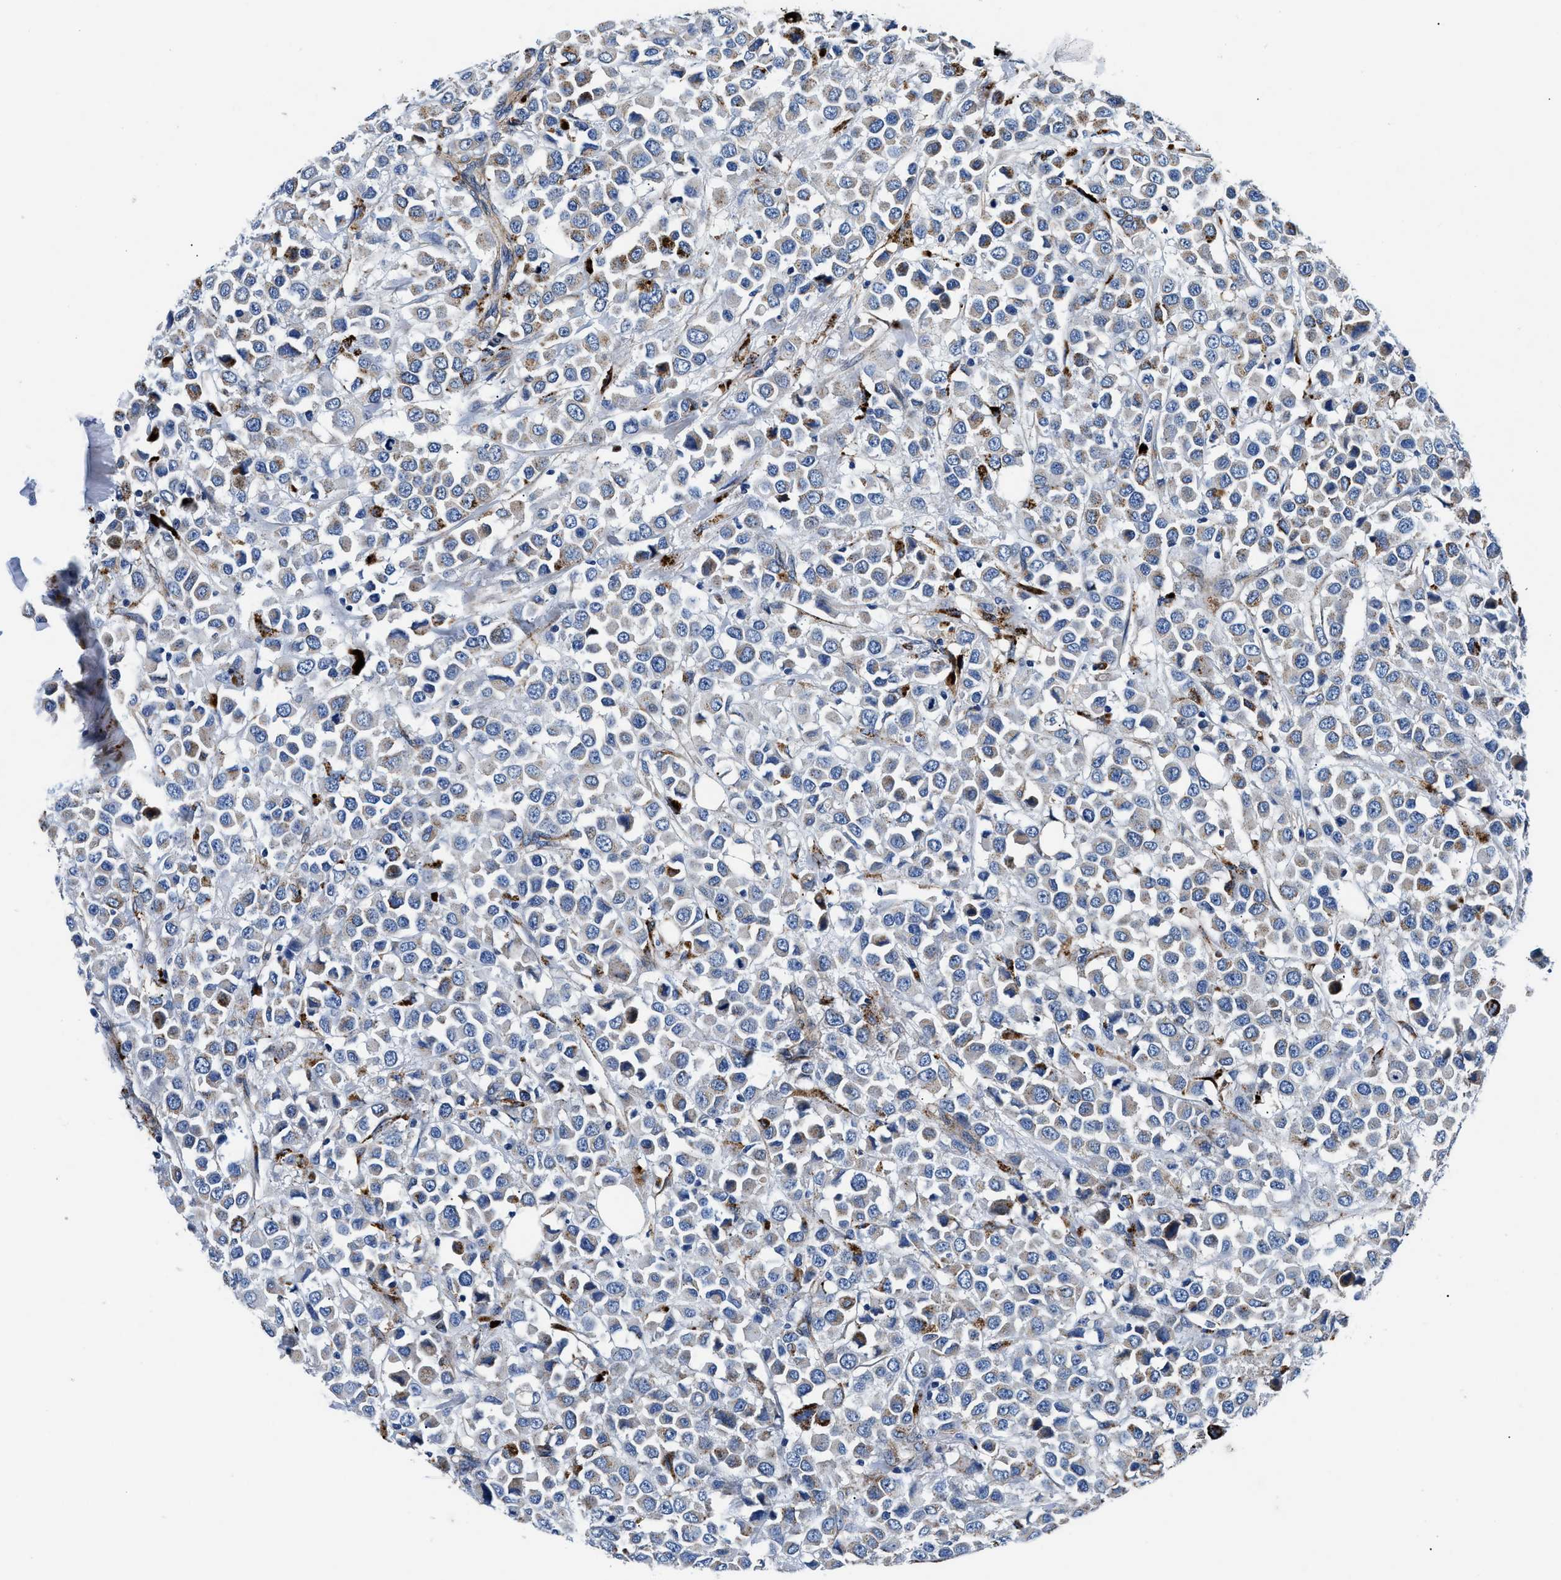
{"staining": {"intensity": "moderate", "quantity": "25%-75%", "location": "cytoplasmic/membranous"}, "tissue": "breast cancer", "cell_type": "Tumor cells", "image_type": "cancer", "snomed": [{"axis": "morphology", "description": "Duct carcinoma"}, {"axis": "topography", "description": "Breast"}], "caption": "Immunohistochemistry photomicrograph of neoplastic tissue: breast intraductal carcinoma stained using IHC displays medium levels of moderate protein expression localized specifically in the cytoplasmic/membranous of tumor cells, appearing as a cytoplasmic/membranous brown color.", "gene": "DAG1", "patient": {"sex": "female", "age": 61}}